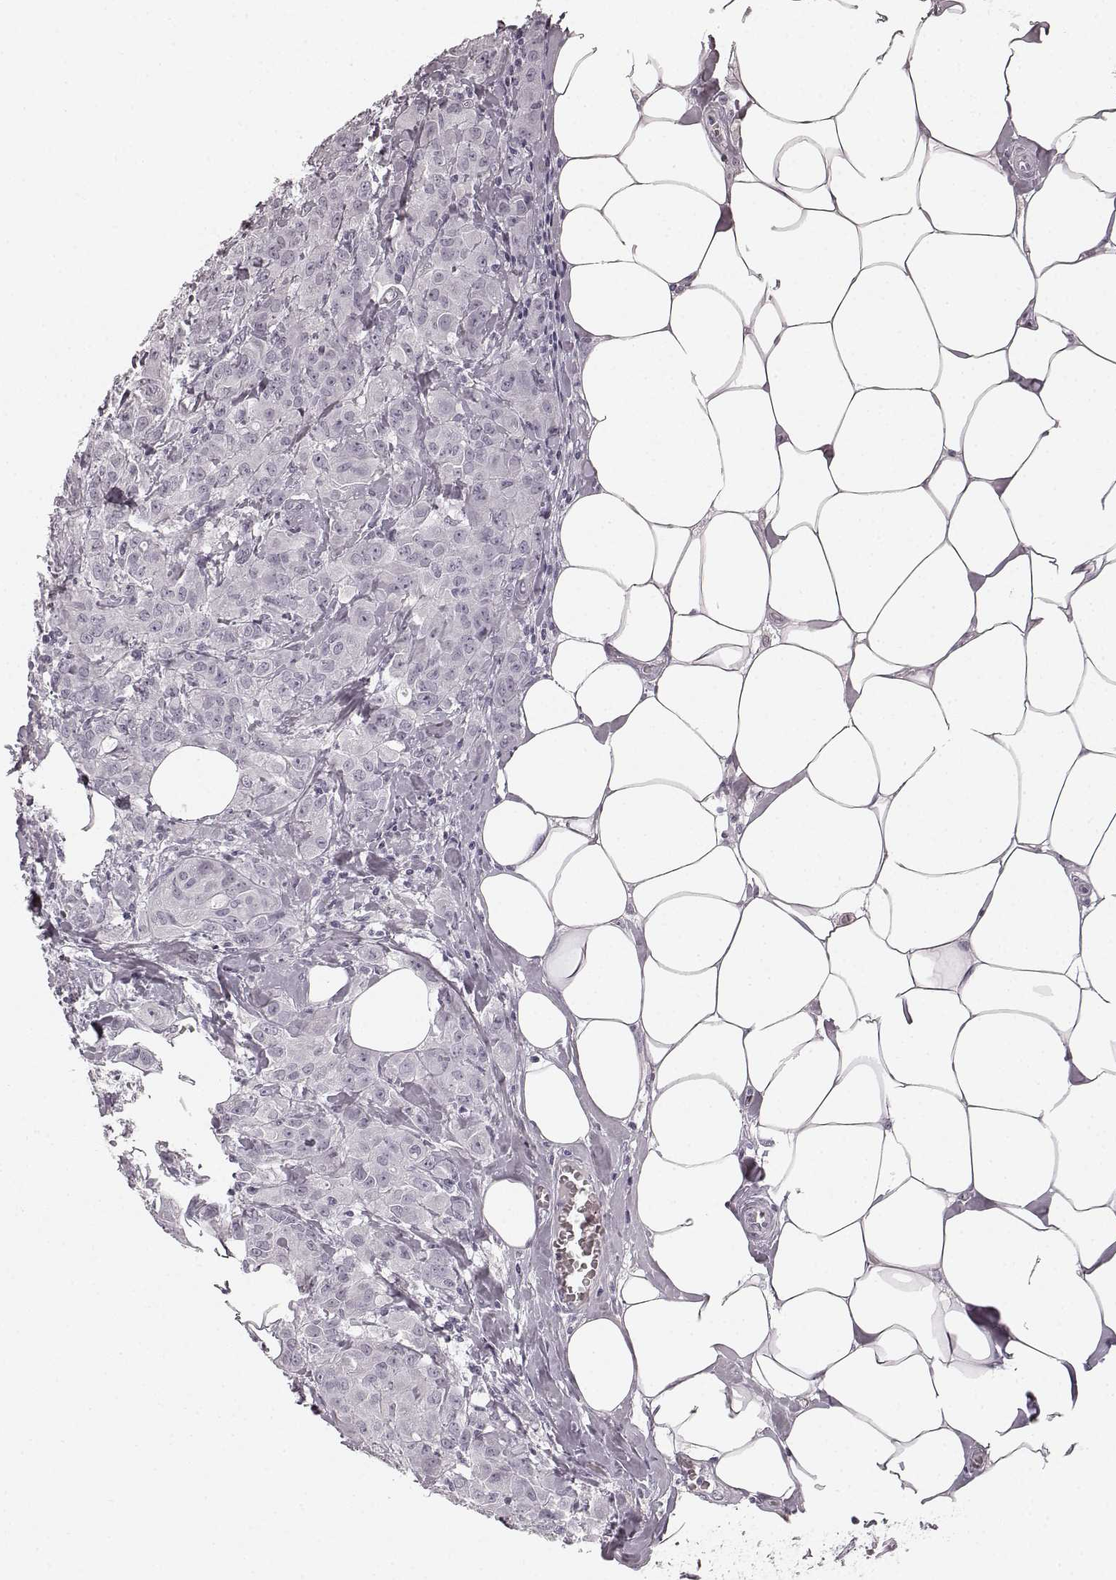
{"staining": {"intensity": "negative", "quantity": "none", "location": "none"}, "tissue": "breast cancer", "cell_type": "Tumor cells", "image_type": "cancer", "snomed": [{"axis": "morphology", "description": "Normal tissue, NOS"}, {"axis": "morphology", "description": "Duct carcinoma"}, {"axis": "topography", "description": "Breast"}], "caption": "This is an IHC histopathology image of breast intraductal carcinoma. There is no staining in tumor cells.", "gene": "TMPRSS15", "patient": {"sex": "female", "age": 43}}